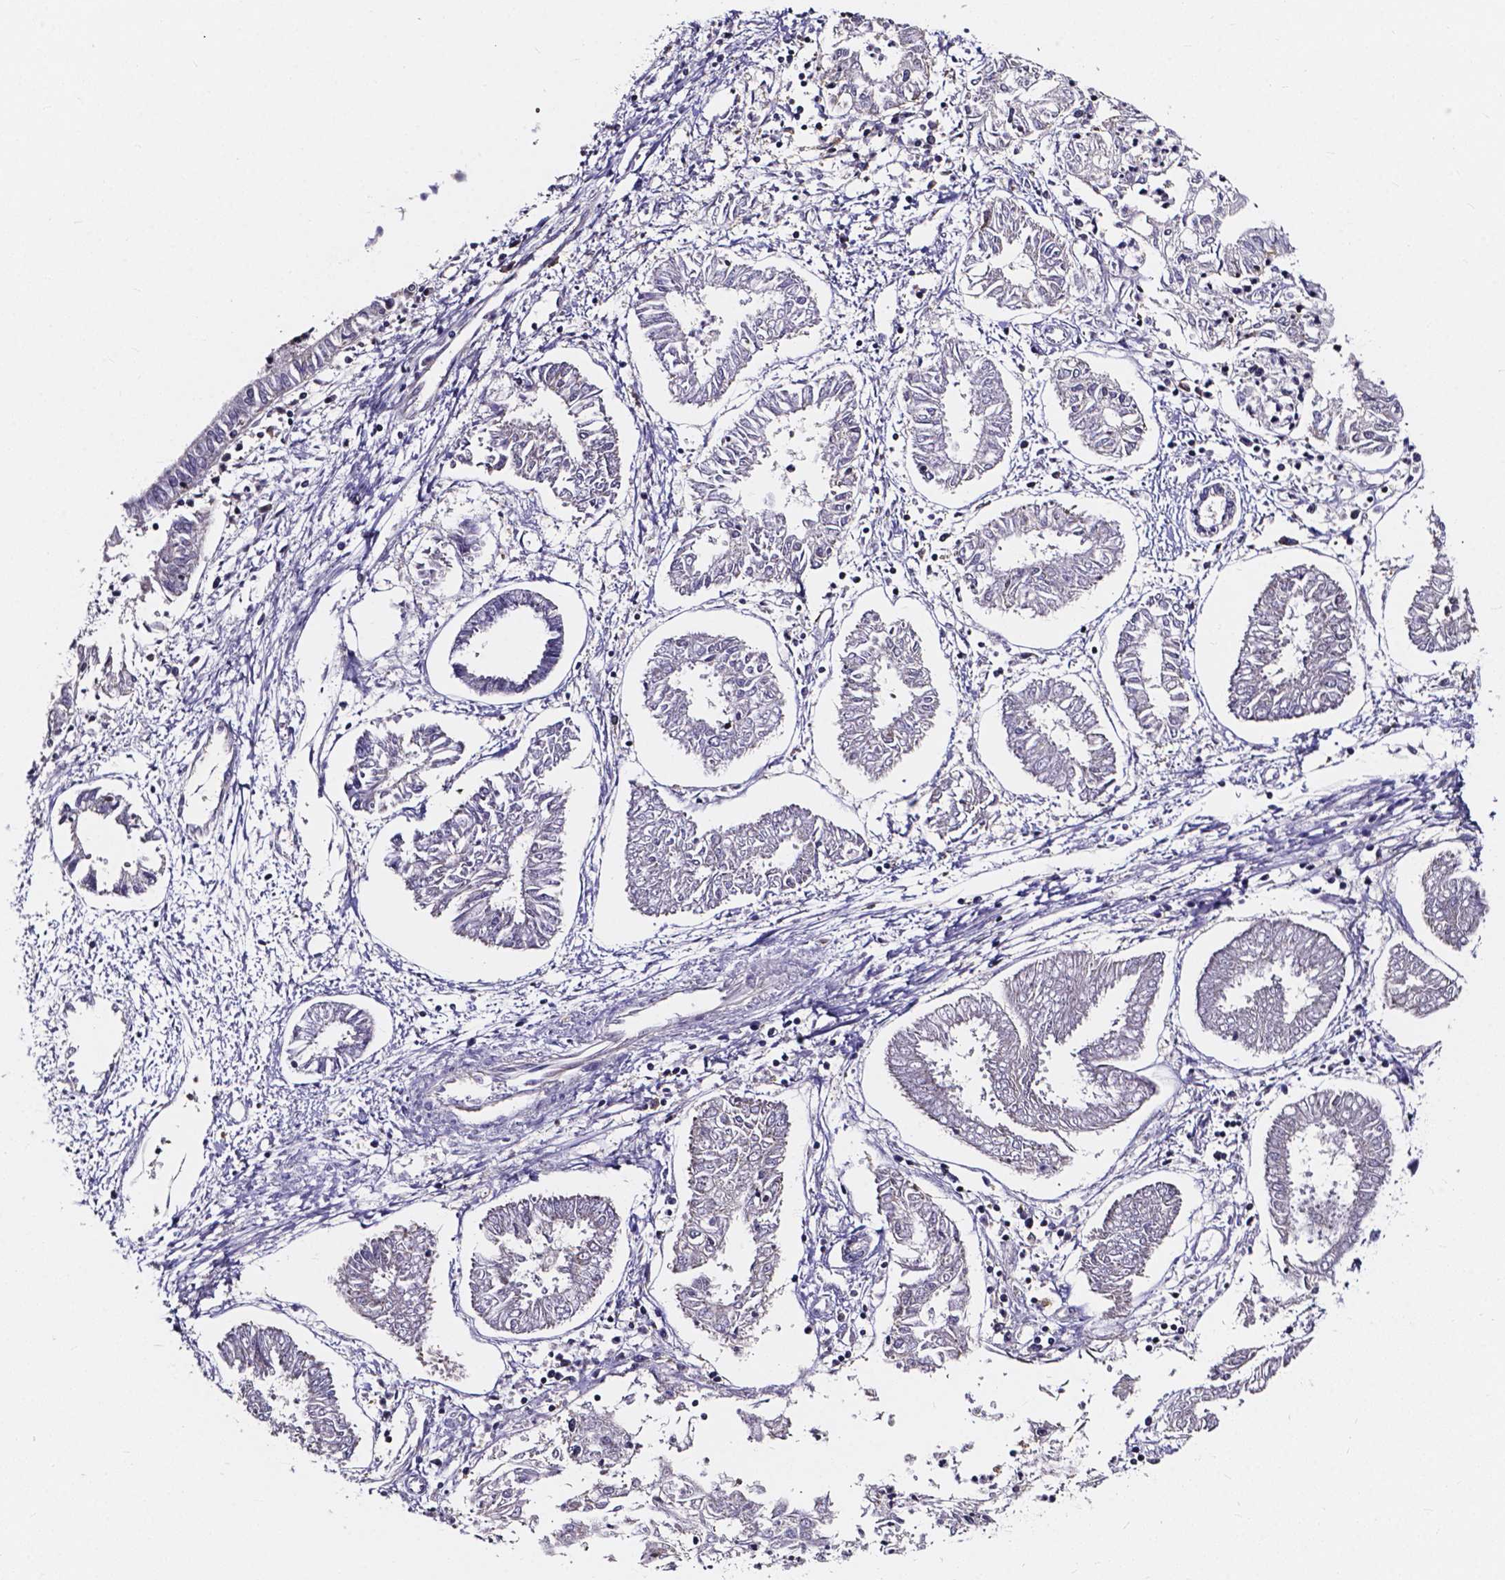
{"staining": {"intensity": "negative", "quantity": "none", "location": "none"}, "tissue": "endometrial cancer", "cell_type": "Tumor cells", "image_type": "cancer", "snomed": [{"axis": "morphology", "description": "Adenocarcinoma, NOS"}, {"axis": "topography", "description": "Endometrium"}], "caption": "The histopathology image reveals no staining of tumor cells in adenocarcinoma (endometrial).", "gene": "SPOCD1", "patient": {"sex": "female", "age": 68}}